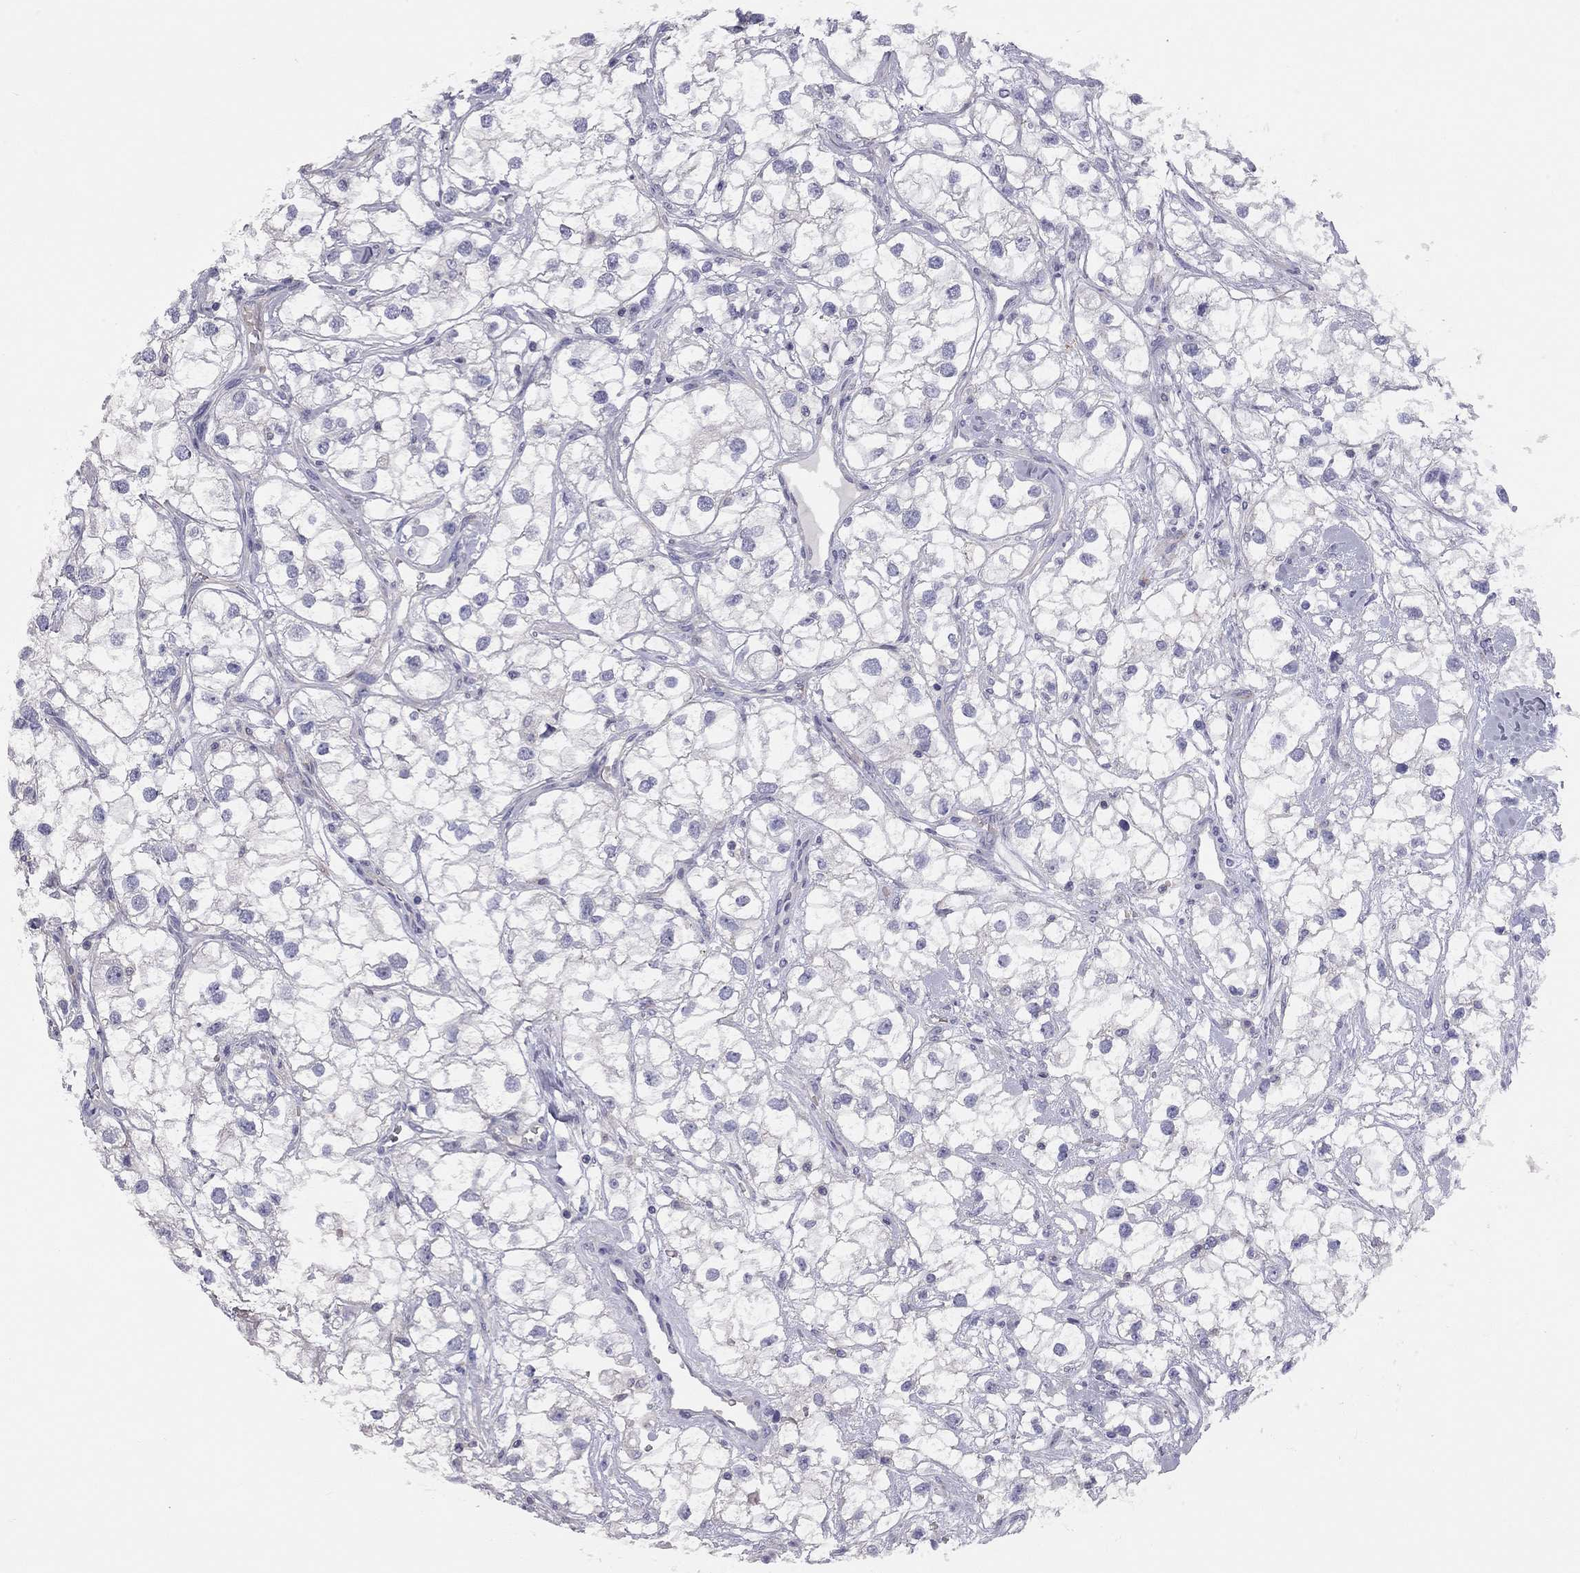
{"staining": {"intensity": "negative", "quantity": "none", "location": "none"}, "tissue": "renal cancer", "cell_type": "Tumor cells", "image_type": "cancer", "snomed": [{"axis": "morphology", "description": "Adenocarcinoma, NOS"}, {"axis": "topography", "description": "Kidney"}], "caption": "Immunohistochemical staining of human renal cancer (adenocarcinoma) demonstrates no significant staining in tumor cells.", "gene": "ADCYAP1", "patient": {"sex": "male", "age": 59}}